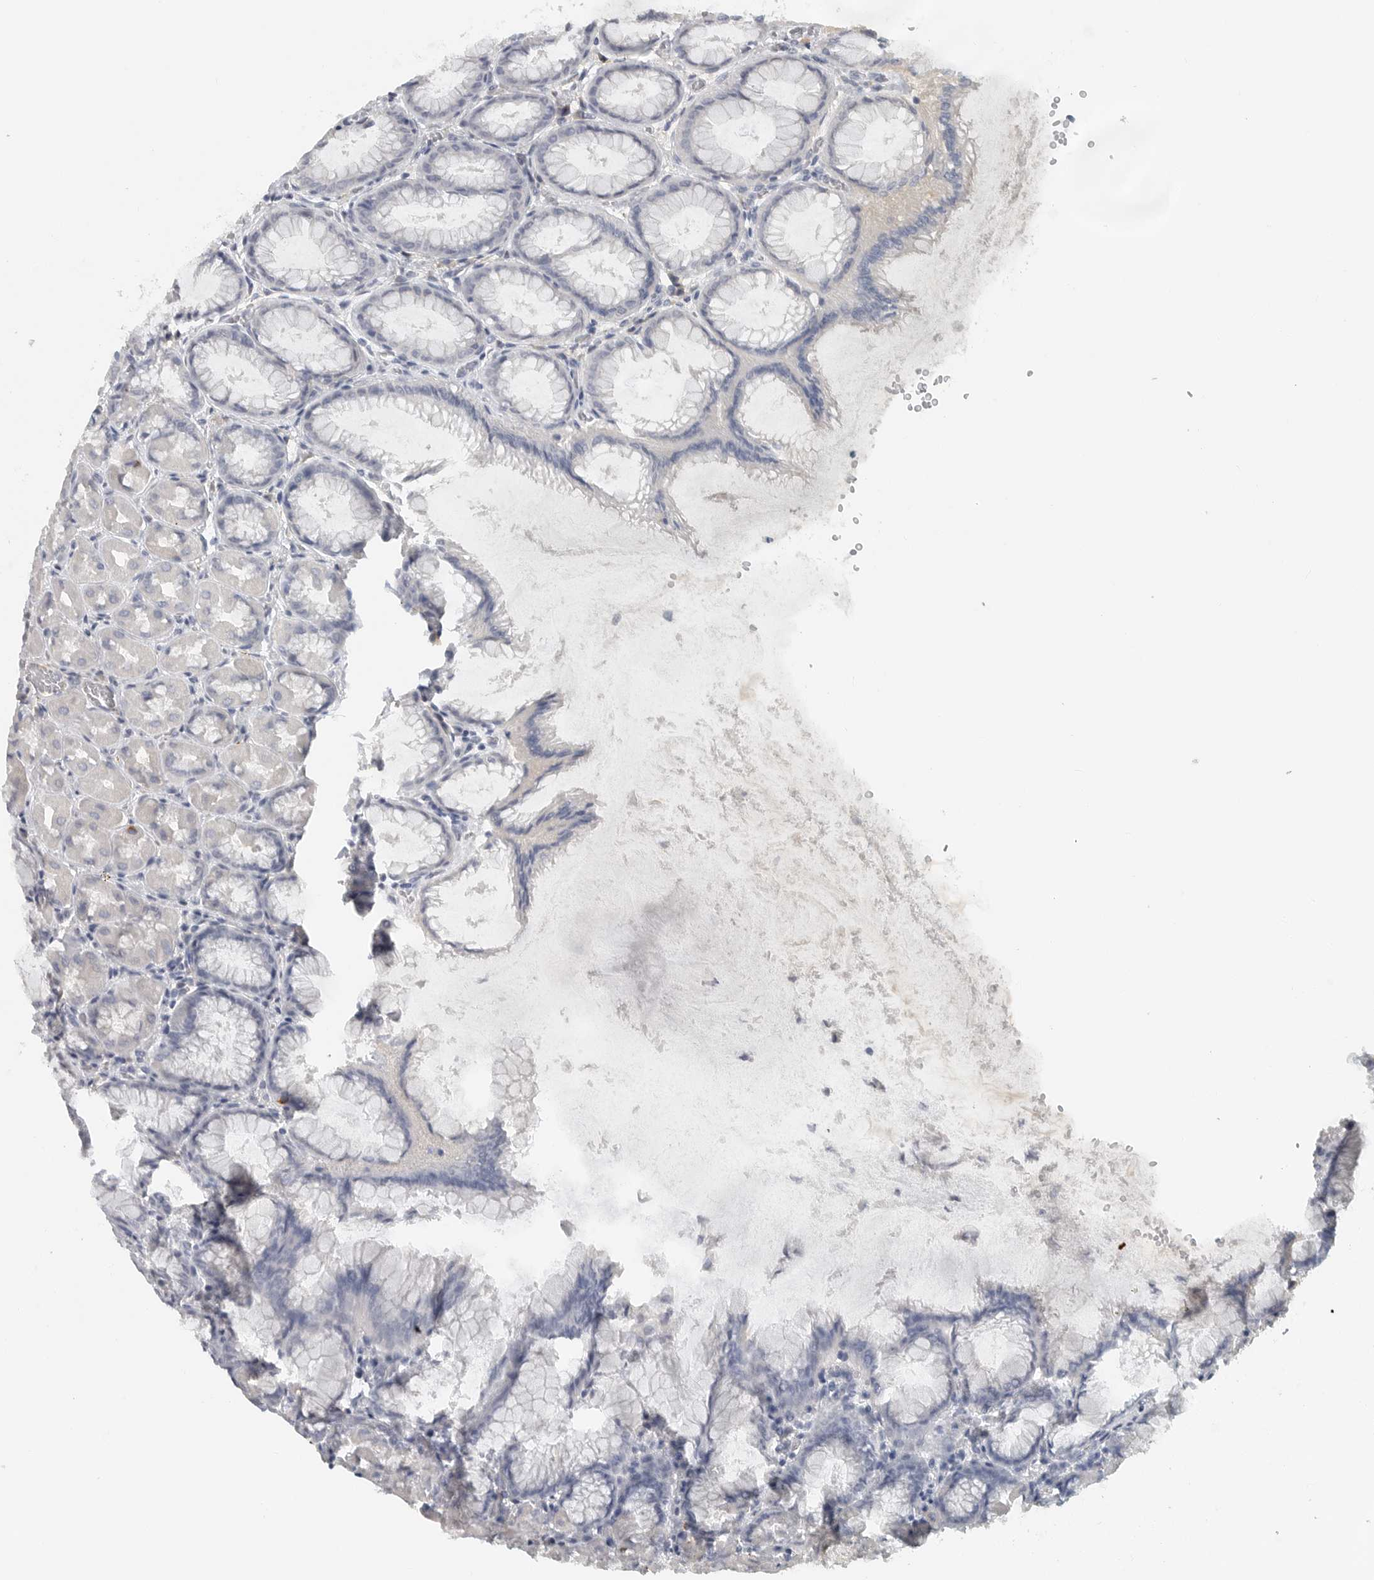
{"staining": {"intensity": "strong", "quantity": "<25%", "location": "cytoplasmic/membranous"}, "tissue": "stomach", "cell_type": "Glandular cells", "image_type": "normal", "snomed": [{"axis": "morphology", "description": "Normal tissue, NOS"}, {"axis": "topography", "description": "Stomach, upper"}], "caption": "Immunohistochemical staining of benign stomach demonstrates medium levels of strong cytoplasmic/membranous positivity in approximately <25% of glandular cells. Nuclei are stained in blue.", "gene": "PAM", "patient": {"sex": "female", "age": 56}}